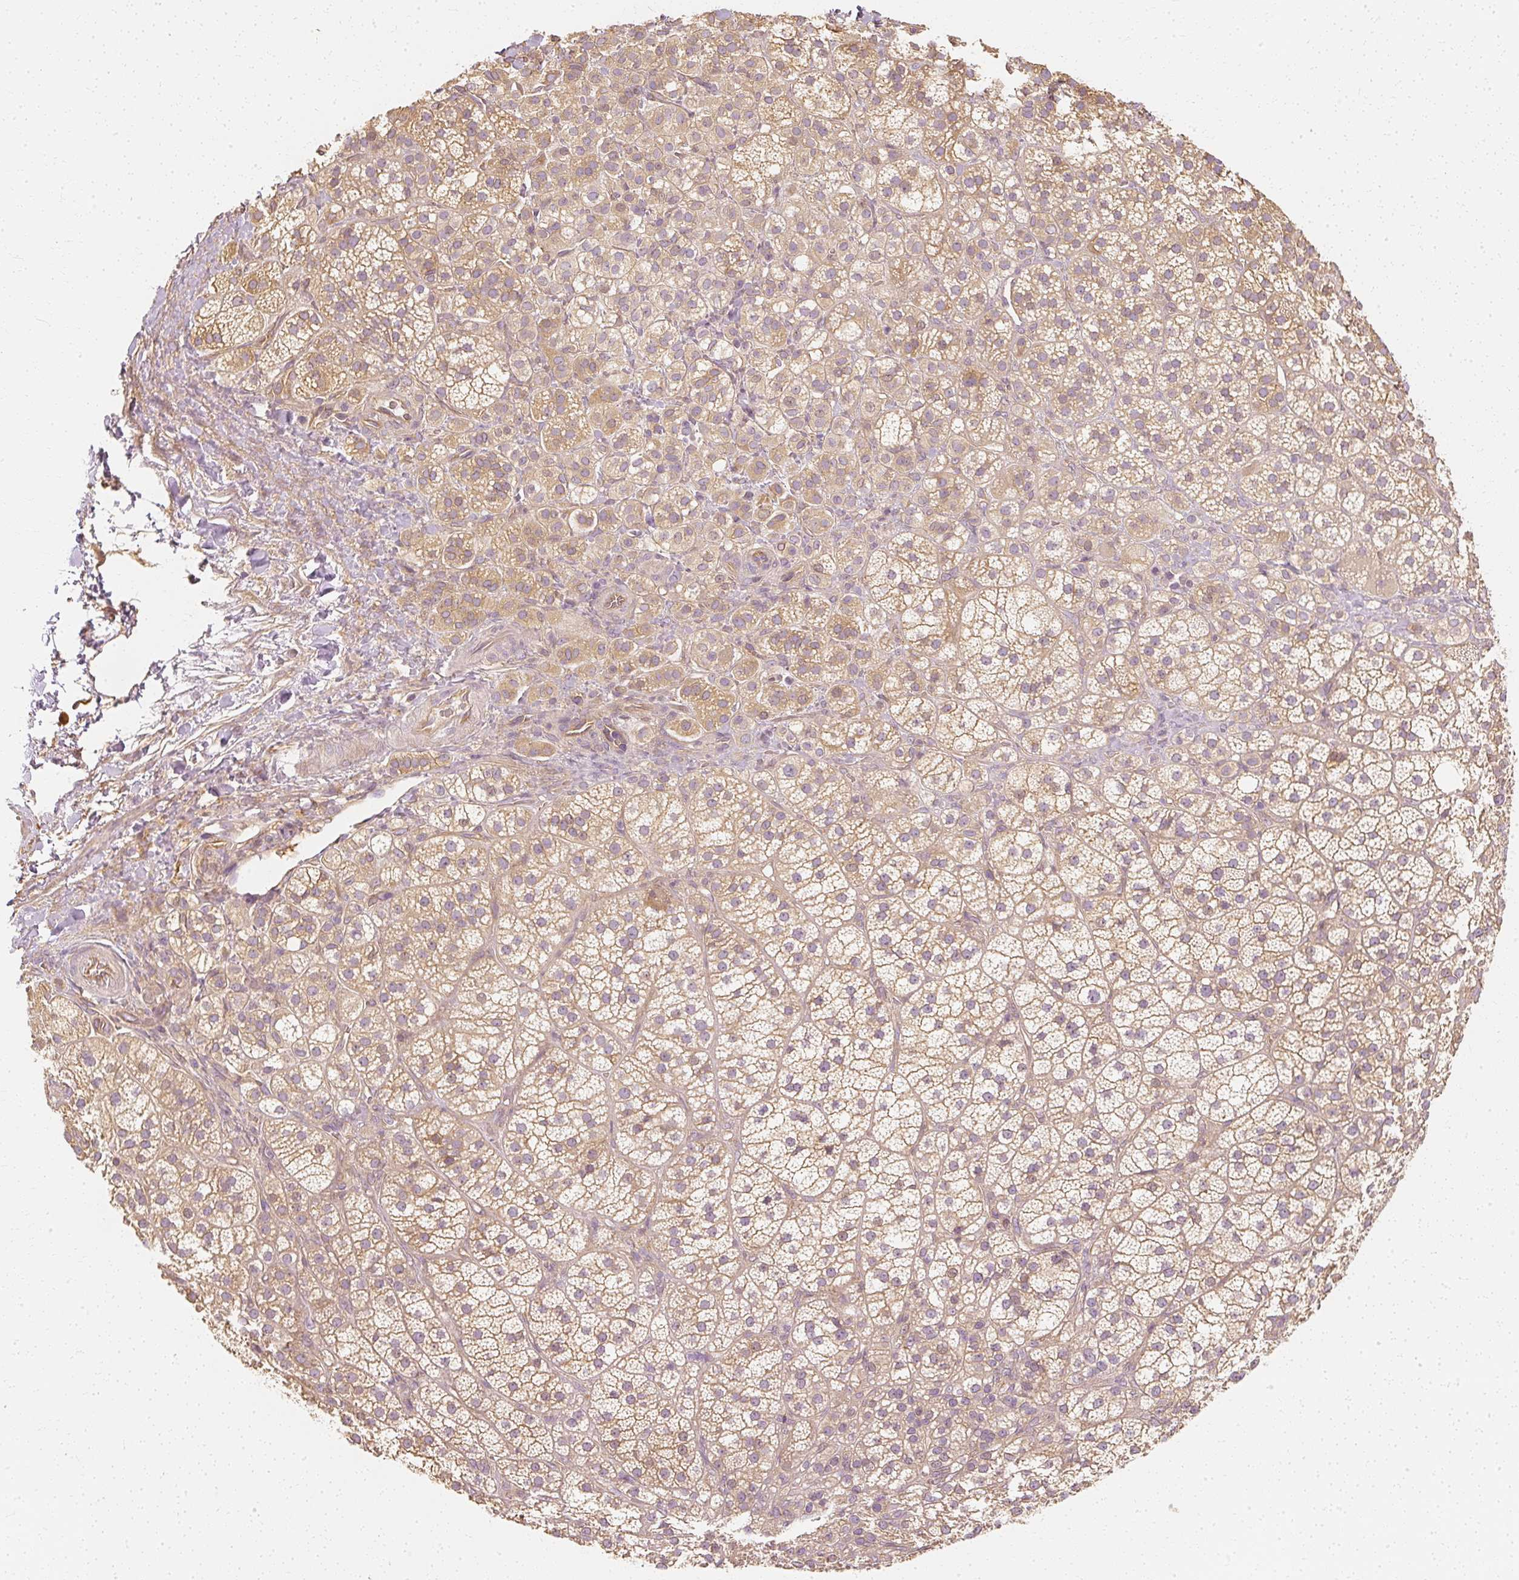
{"staining": {"intensity": "moderate", "quantity": ">75%", "location": "cytoplasmic/membranous"}, "tissue": "adrenal gland", "cell_type": "Glandular cells", "image_type": "normal", "snomed": [{"axis": "morphology", "description": "Normal tissue, NOS"}, {"axis": "topography", "description": "Adrenal gland"}], "caption": "Adrenal gland stained with a brown dye reveals moderate cytoplasmic/membranous positive positivity in about >75% of glandular cells.", "gene": "GNAQ", "patient": {"sex": "female", "age": 60}}